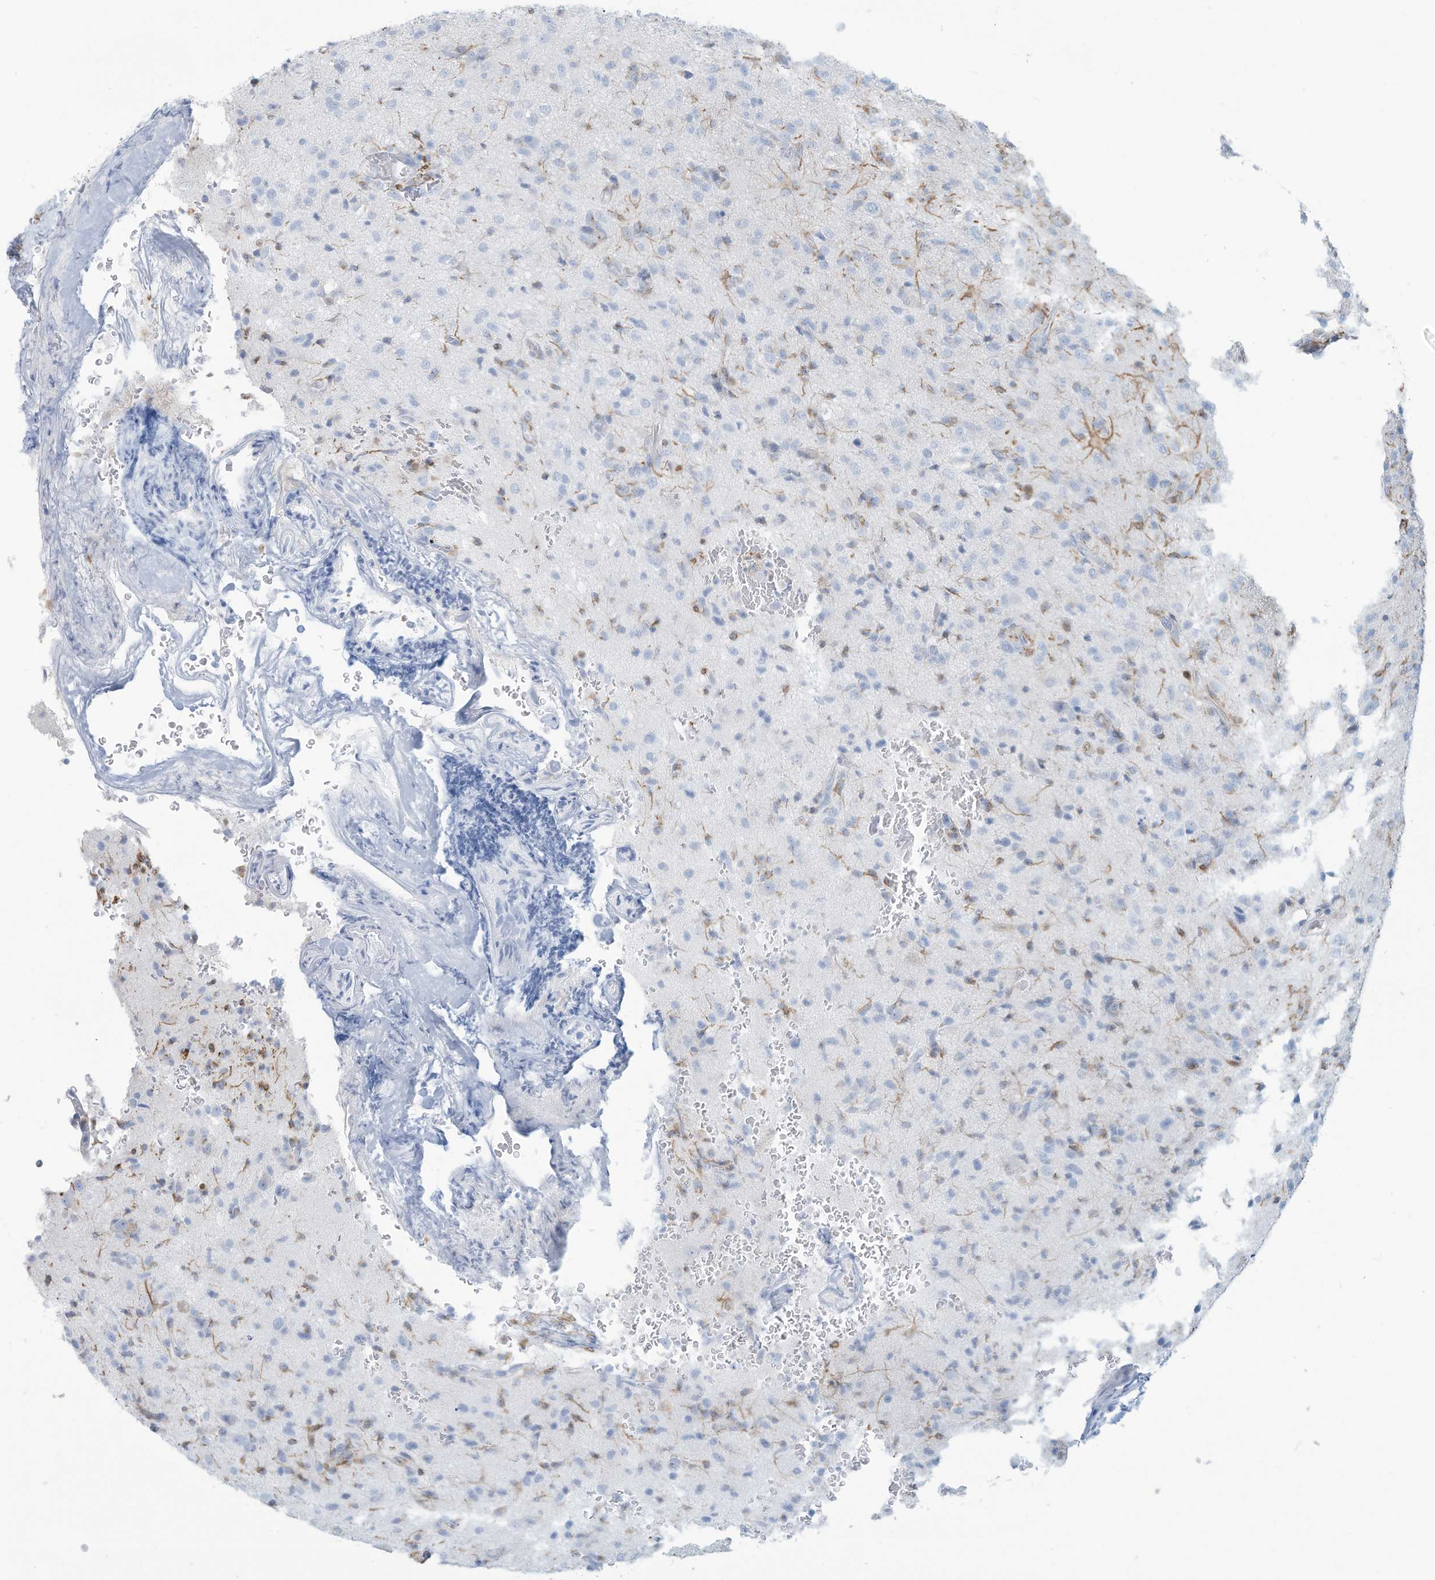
{"staining": {"intensity": "moderate", "quantity": "<25%", "location": "cytoplasmic/membranous,nuclear"}, "tissue": "glioma", "cell_type": "Tumor cells", "image_type": "cancer", "snomed": [{"axis": "morphology", "description": "Glioma, malignant, High grade"}, {"axis": "topography", "description": "Brain"}], "caption": "A brown stain labels moderate cytoplasmic/membranous and nuclear expression of a protein in human malignant high-grade glioma tumor cells. (Stains: DAB (3,3'-diaminobenzidine) in brown, nuclei in blue, Microscopy: brightfield microscopy at high magnification).", "gene": "ERI2", "patient": {"sex": "female", "age": 57}}